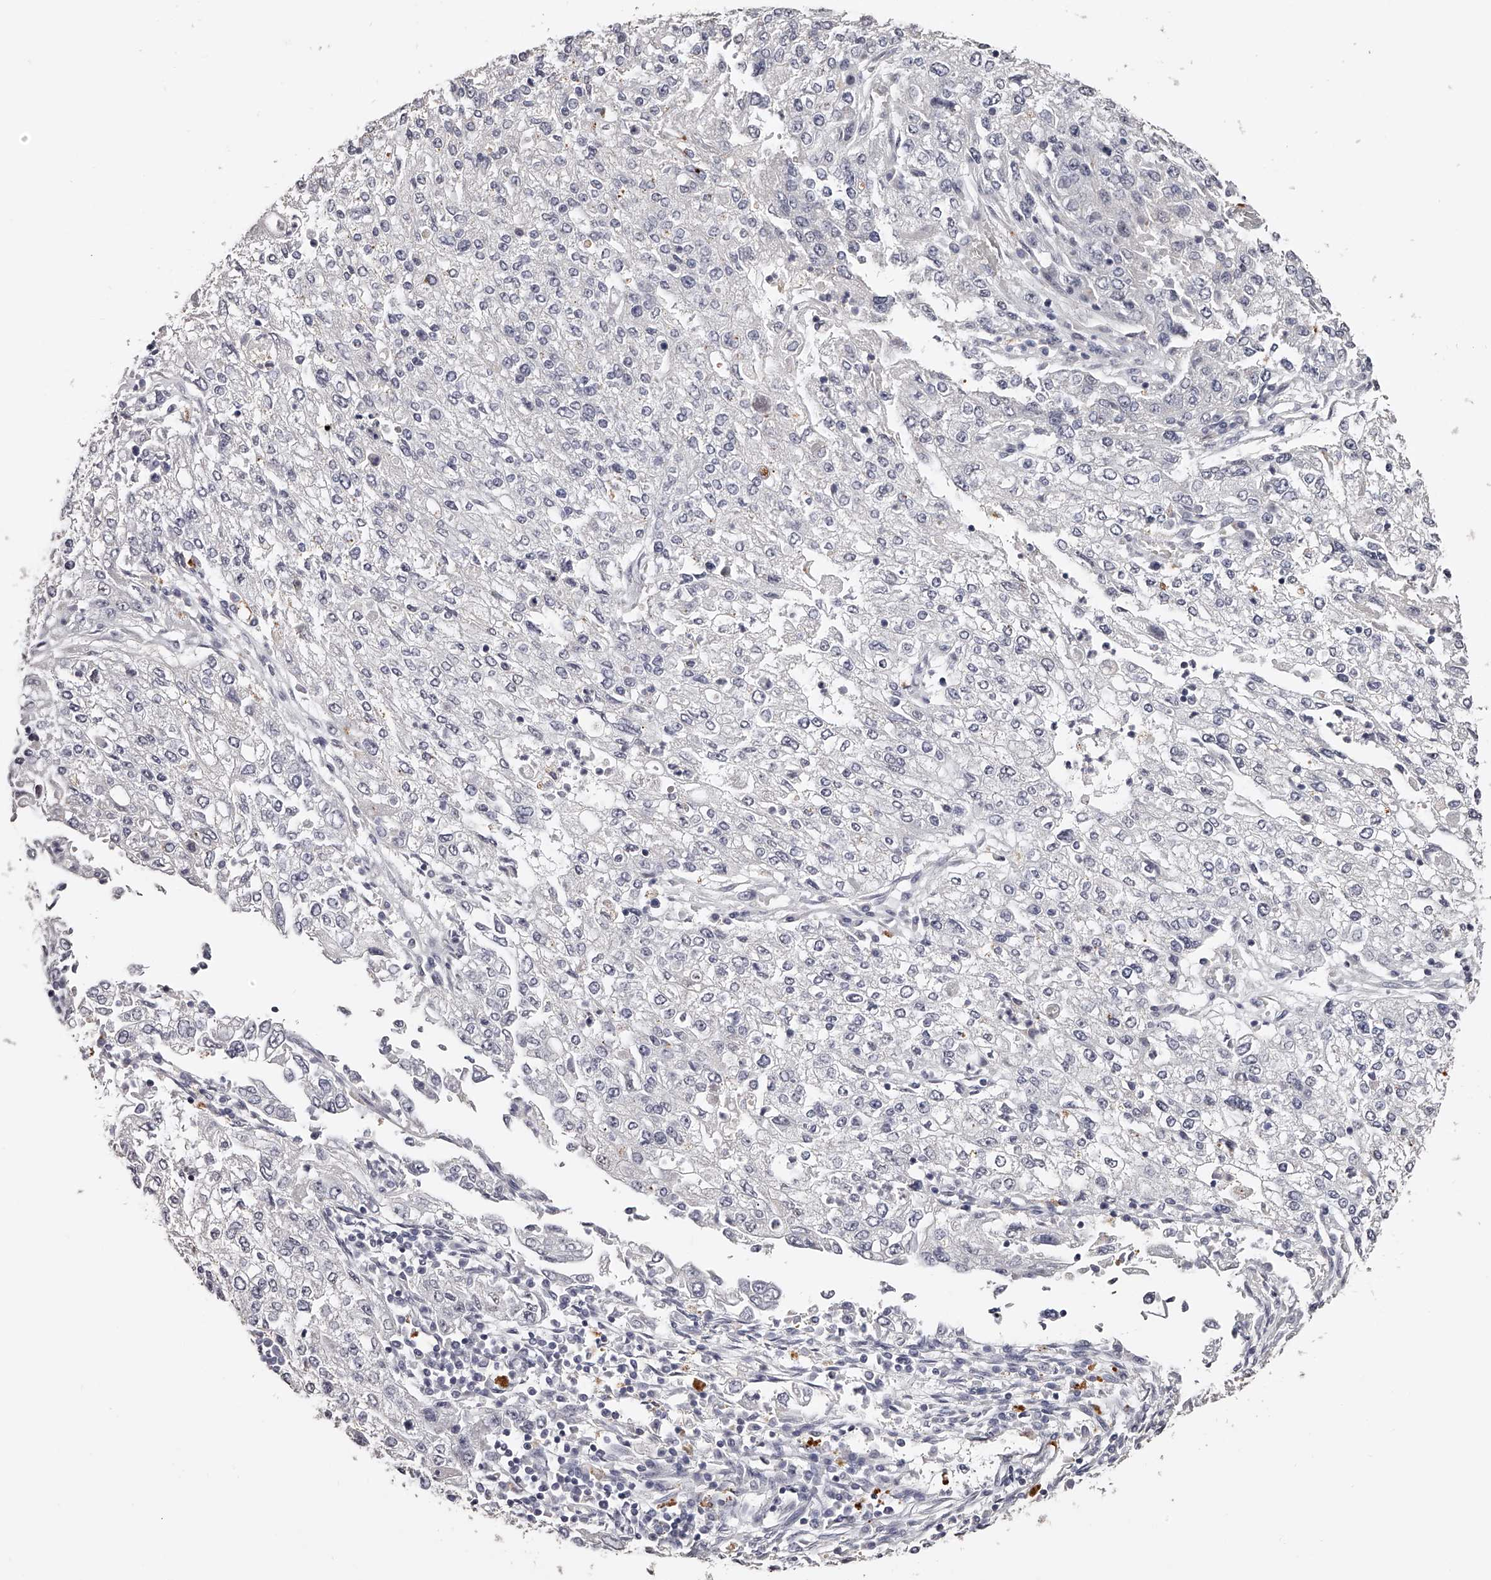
{"staining": {"intensity": "negative", "quantity": "none", "location": "none"}, "tissue": "endometrial cancer", "cell_type": "Tumor cells", "image_type": "cancer", "snomed": [{"axis": "morphology", "description": "Adenocarcinoma, NOS"}, {"axis": "topography", "description": "Endometrium"}], "caption": "Tumor cells are negative for protein expression in human endometrial cancer. (Immunohistochemistry, brightfield microscopy, high magnification).", "gene": "SLC35D3", "patient": {"sex": "female", "age": 49}}